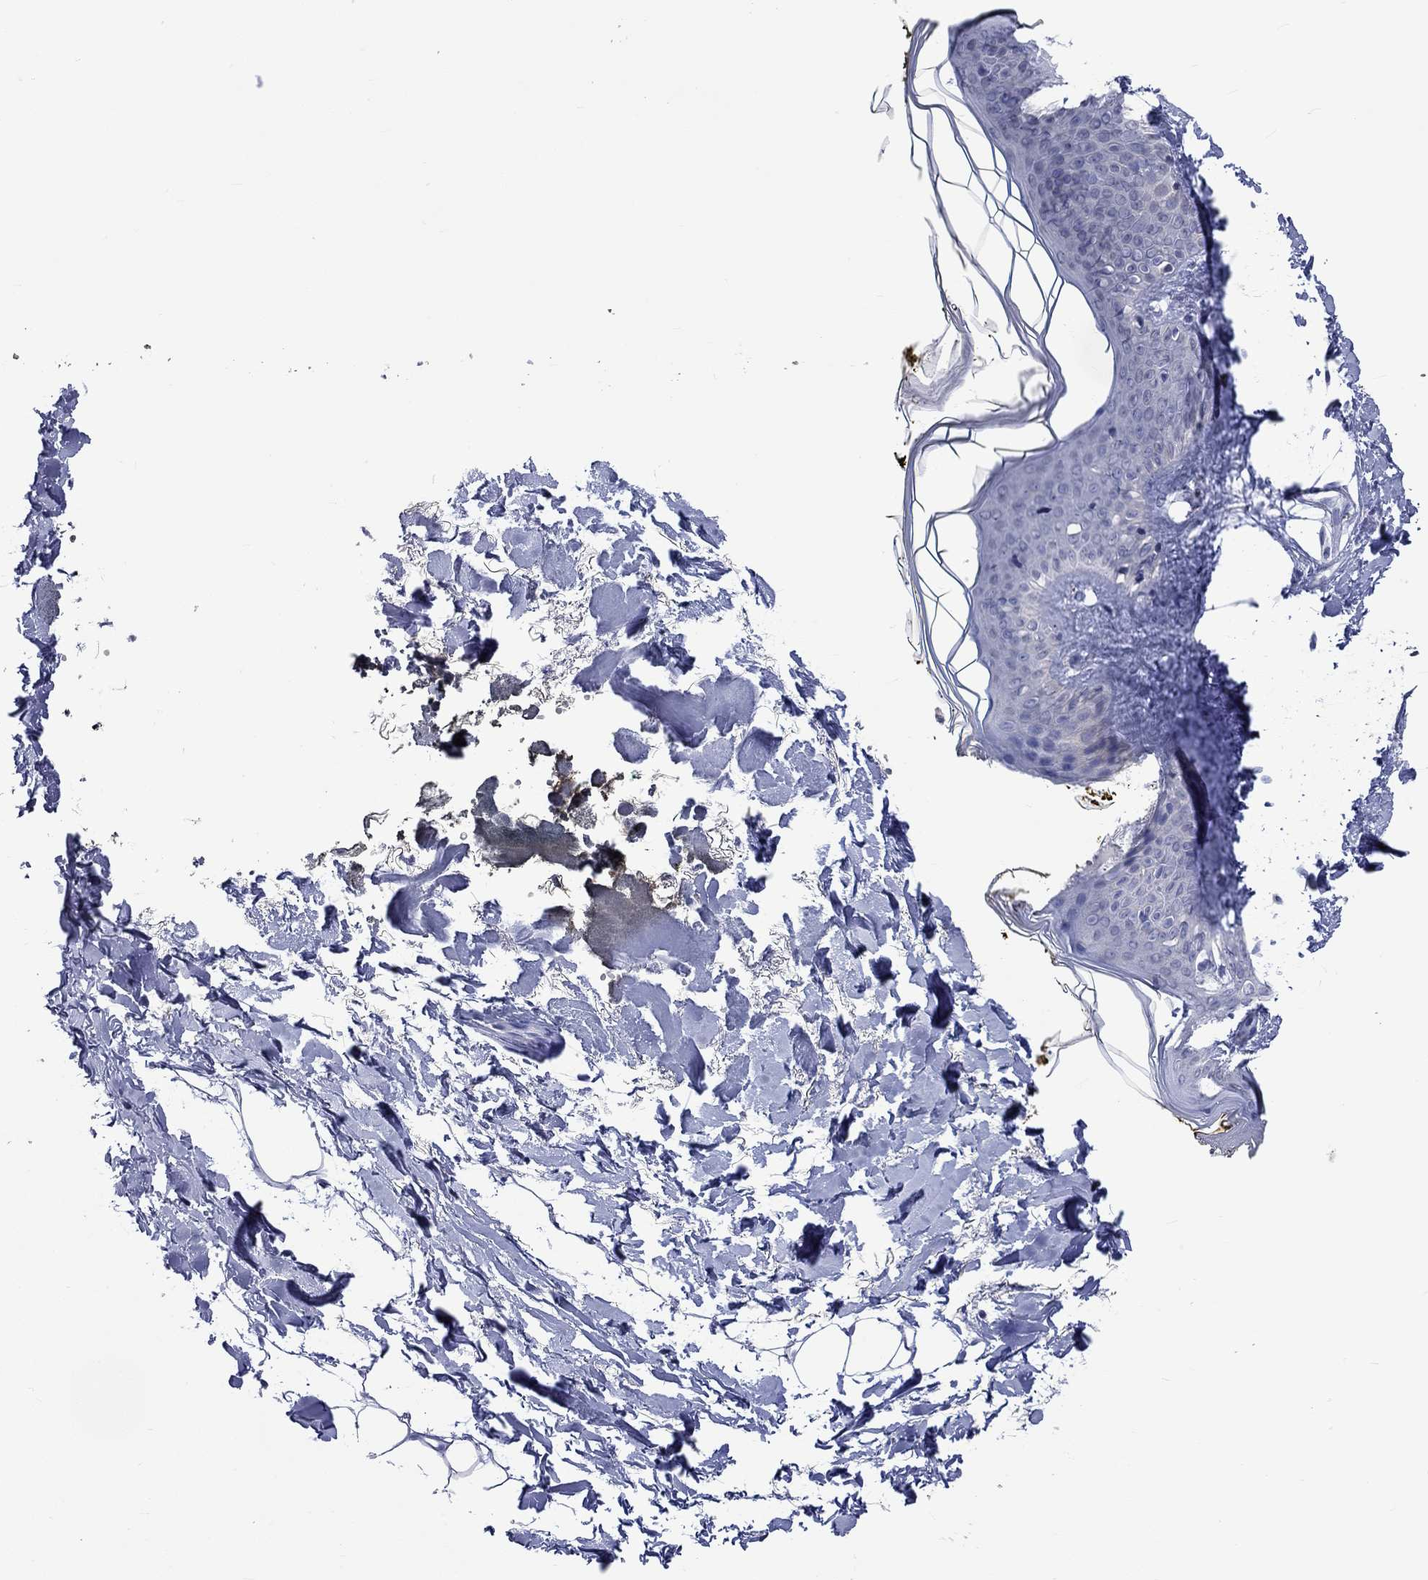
{"staining": {"intensity": "negative", "quantity": "none", "location": "none"}, "tissue": "skin", "cell_type": "Fibroblasts", "image_type": "normal", "snomed": [{"axis": "morphology", "description": "Normal tissue, NOS"}, {"axis": "topography", "description": "Skin"}], "caption": "Immunohistochemical staining of normal human skin displays no significant staining in fibroblasts.", "gene": "CERS1", "patient": {"sex": "female", "age": 34}}